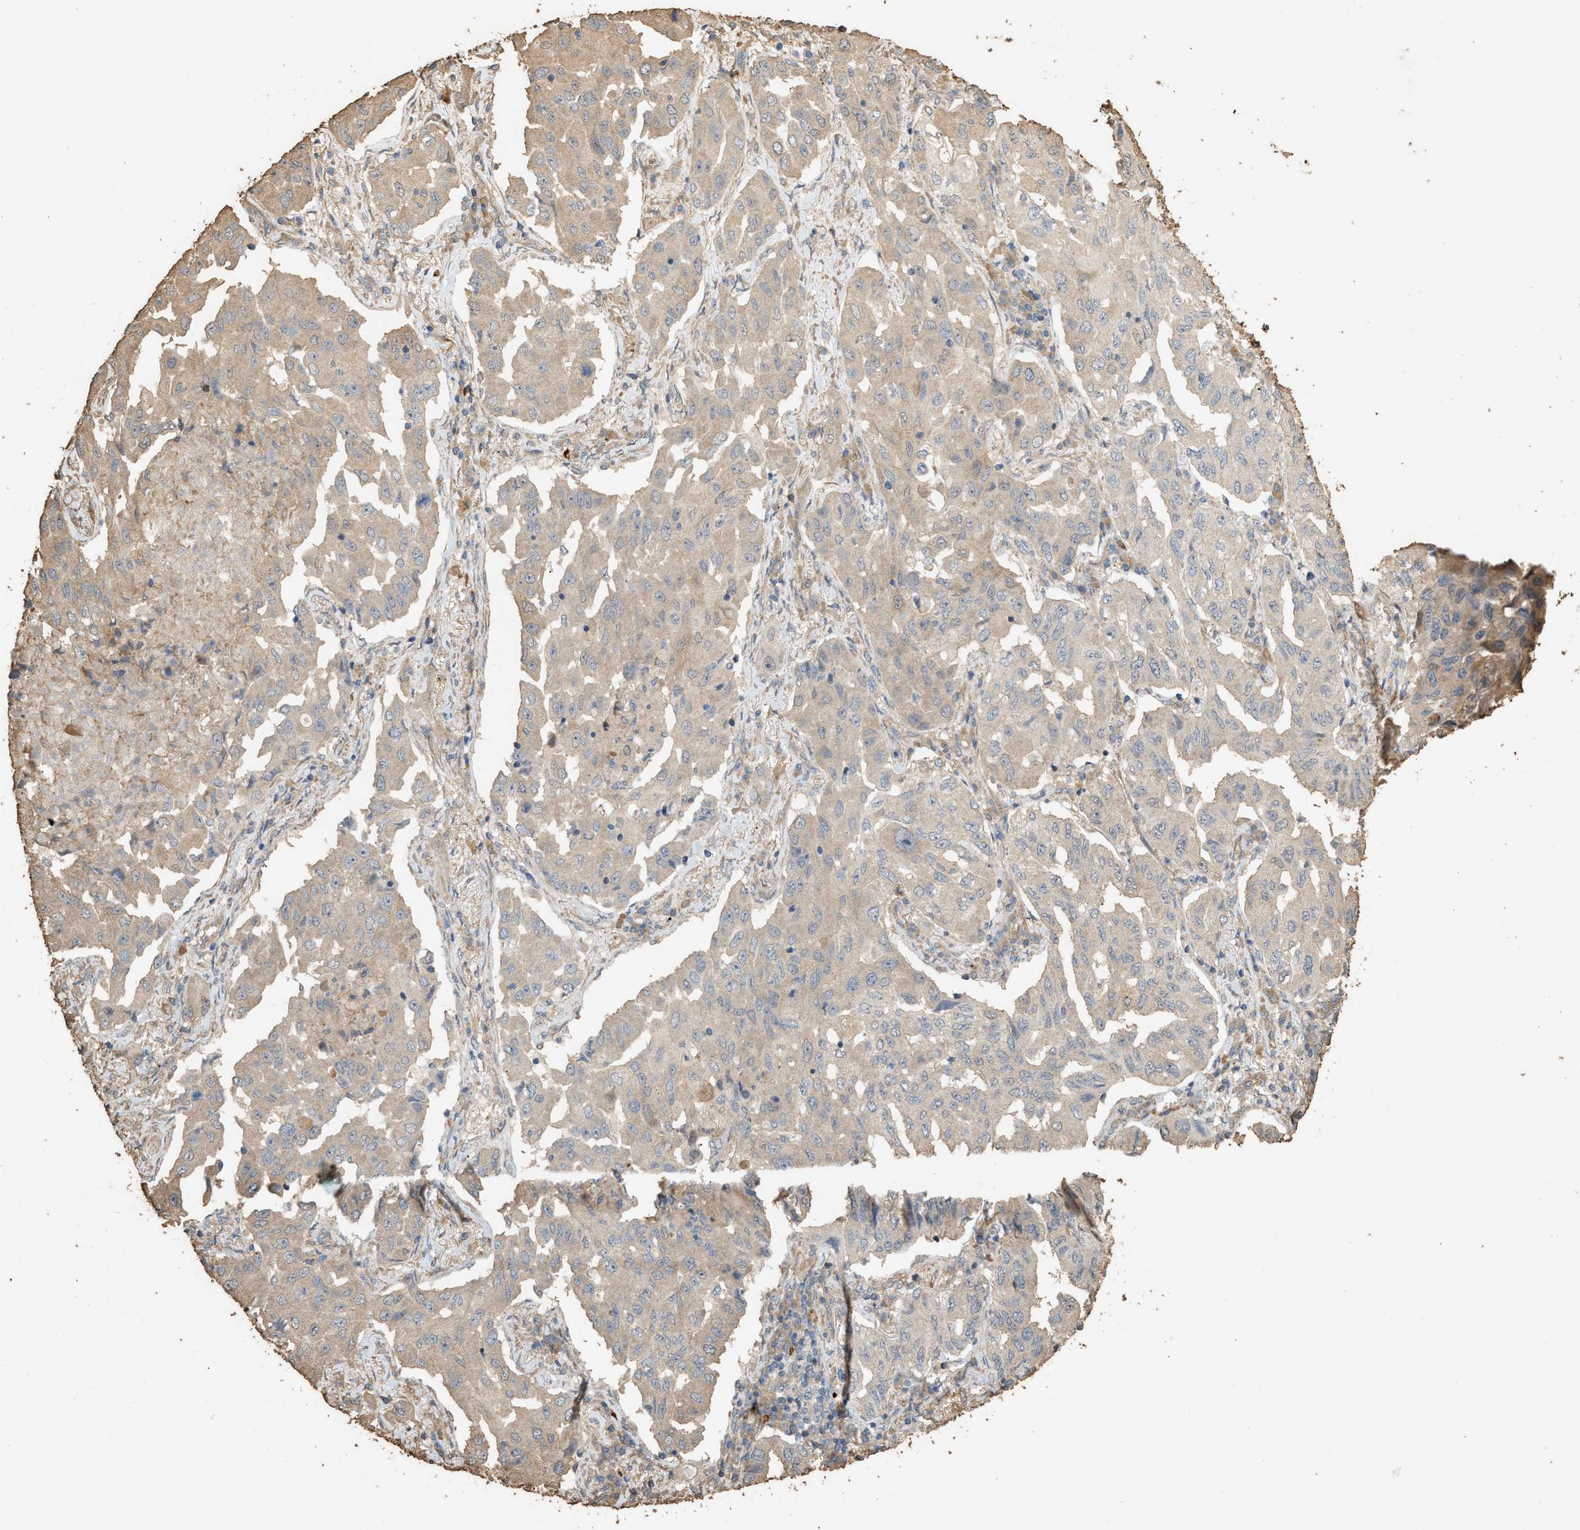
{"staining": {"intensity": "weak", "quantity": "25%-75%", "location": "cytoplasmic/membranous"}, "tissue": "lung cancer", "cell_type": "Tumor cells", "image_type": "cancer", "snomed": [{"axis": "morphology", "description": "Adenocarcinoma, NOS"}, {"axis": "topography", "description": "Lung"}], "caption": "This micrograph demonstrates IHC staining of adenocarcinoma (lung), with low weak cytoplasmic/membranous staining in about 25%-75% of tumor cells.", "gene": "DCAF7", "patient": {"sex": "female", "age": 65}}